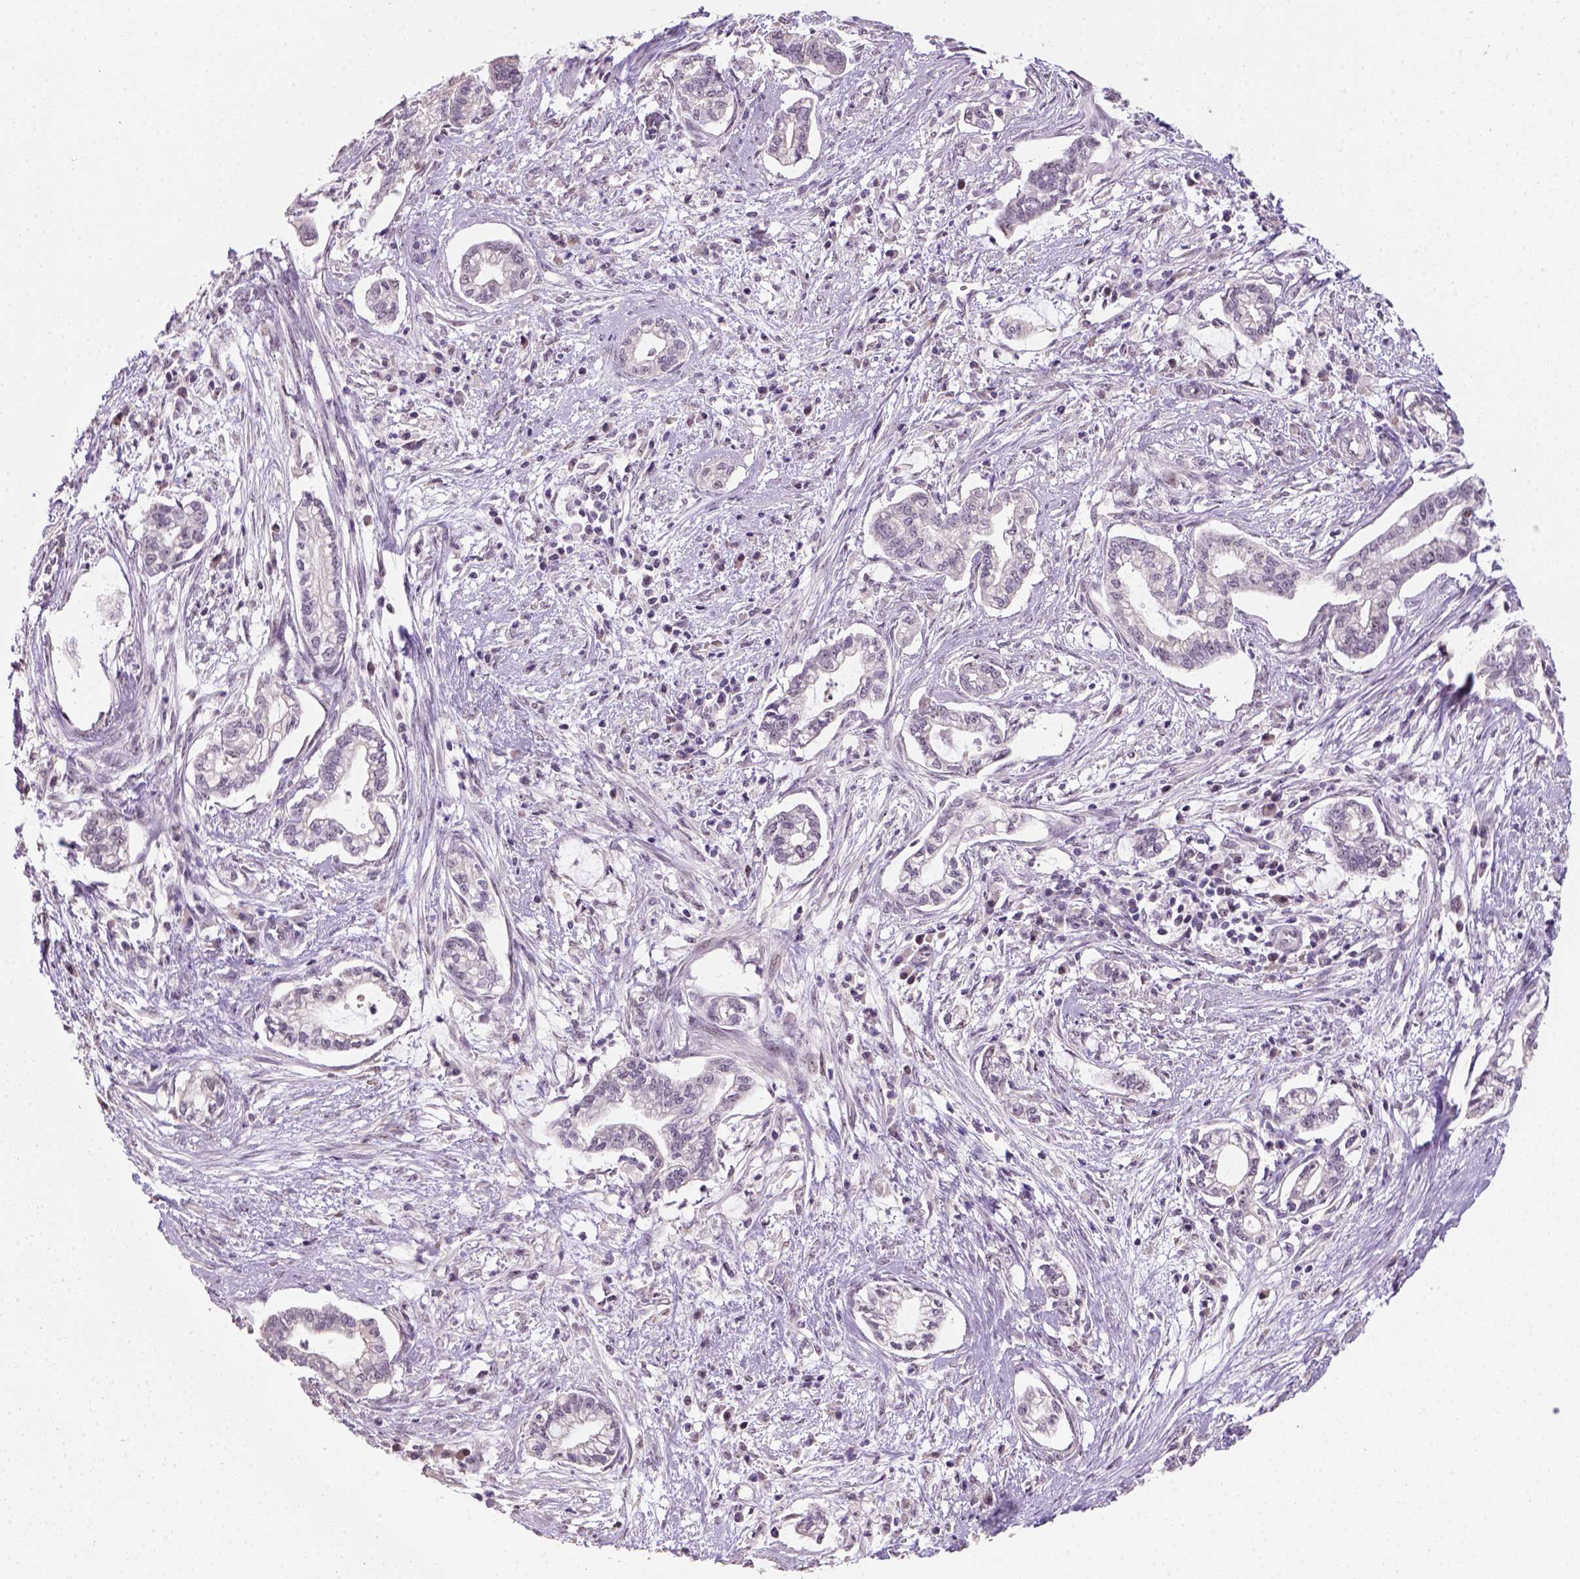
{"staining": {"intensity": "negative", "quantity": "none", "location": "none"}, "tissue": "cervical cancer", "cell_type": "Tumor cells", "image_type": "cancer", "snomed": [{"axis": "morphology", "description": "Adenocarcinoma, NOS"}, {"axis": "topography", "description": "Cervix"}], "caption": "Tumor cells are negative for brown protein staining in adenocarcinoma (cervical).", "gene": "DDX50", "patient": {"sex": "female", "age": 62}}